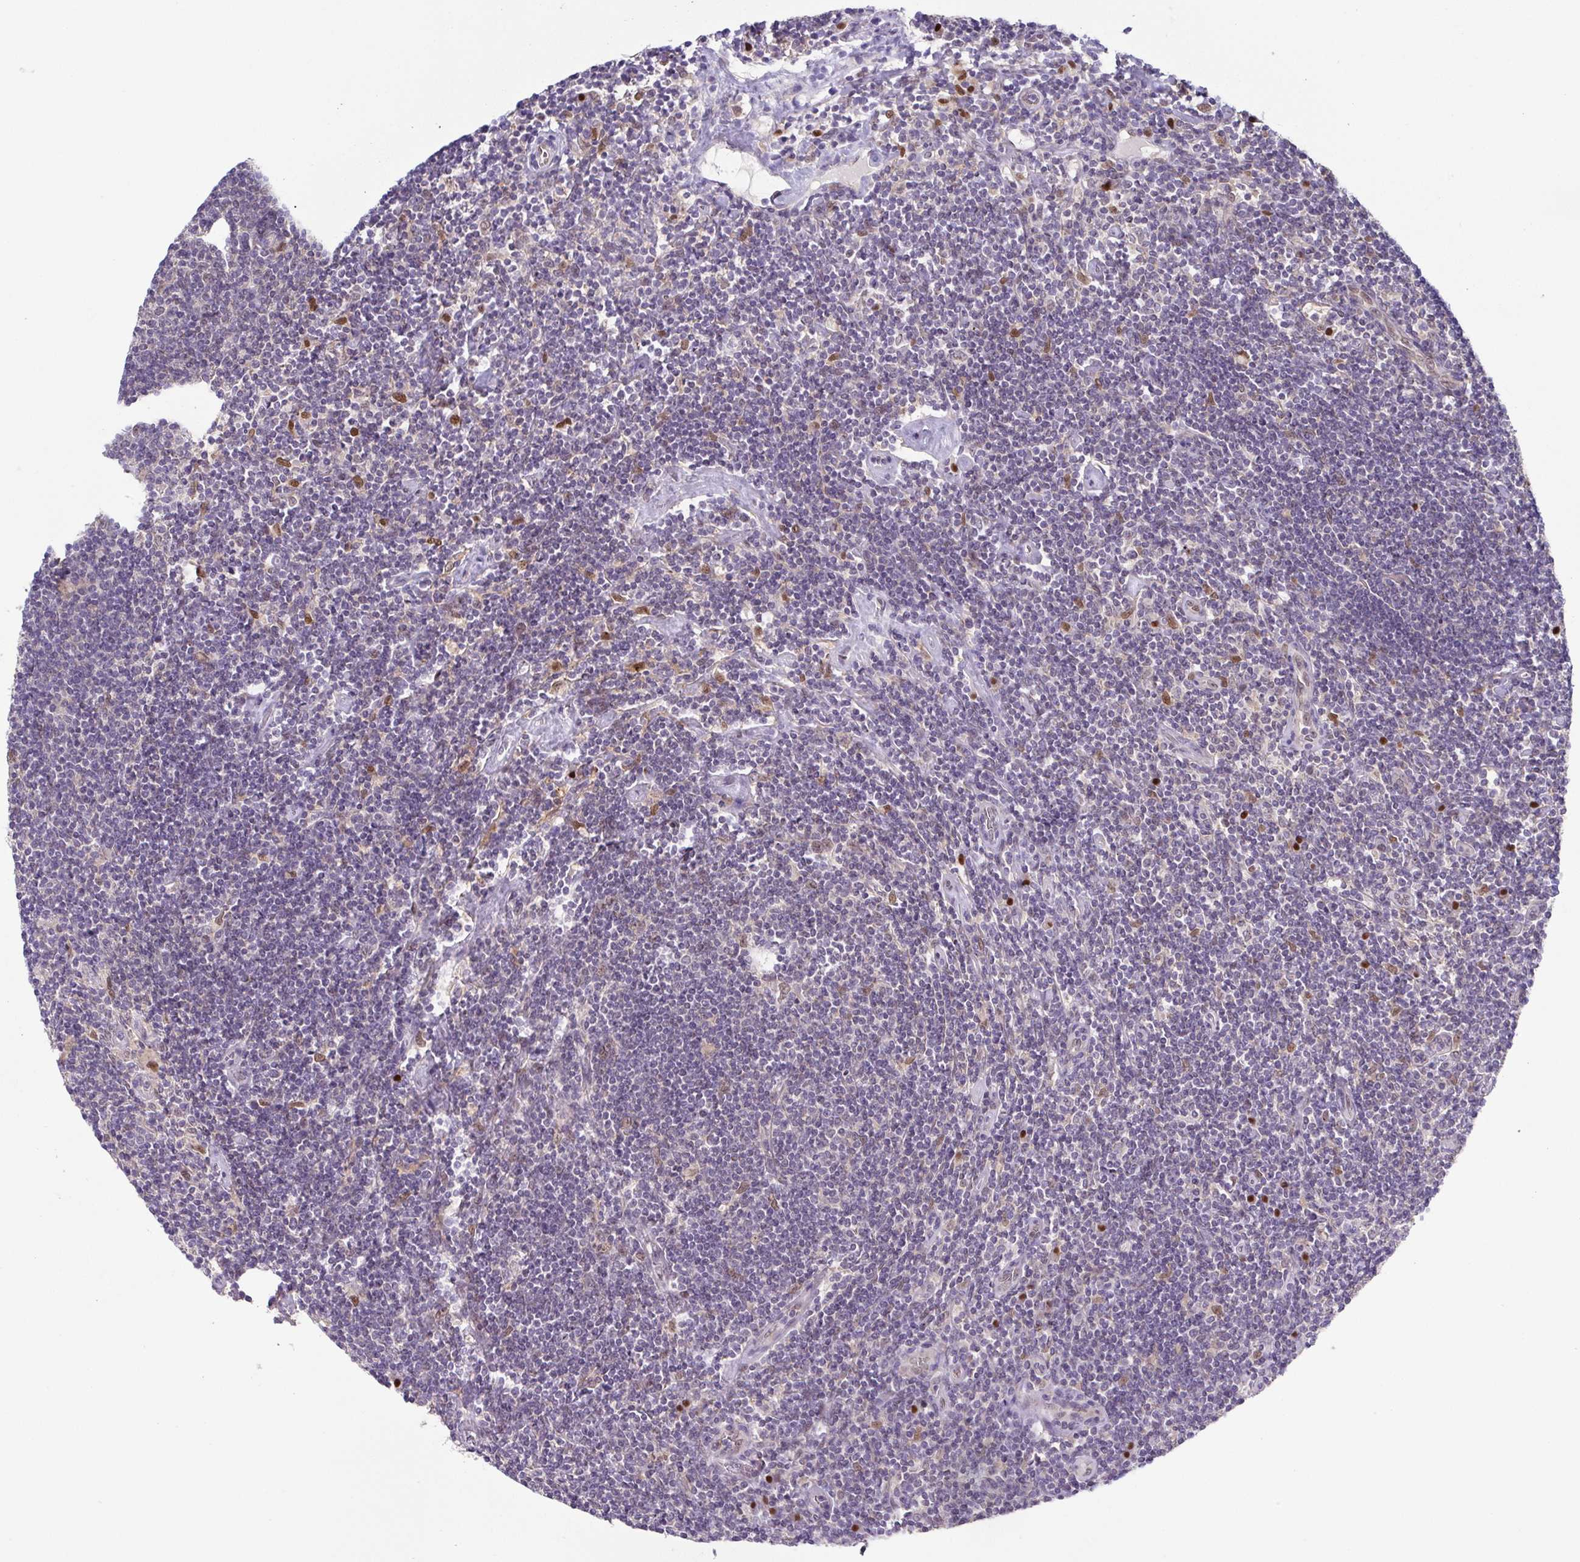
{"staining": {"intensity": "negative", "quantity": "none", "location": "none"}, "tissue": "lymphoma", "cell_type": "Tumor cells", "image_type": "cancer", "snomed": [{"axis": "morphology", "description": "Hodgkin's disease, NOS"}, {"axis": "topography", "description": "Lymph node"}], "caption": "This is a photomicrograph of immunohistochemistry (IHC) staining of lymphoma, which shows no expression in tumor cells. Brightfield microscopy of immunohistochemistry stained with DAB (brown) and hematoxylin (blue), captured at high magnification.", "gene": "UBE2Q1", "patient": {"sex": "male", "age": 40}}